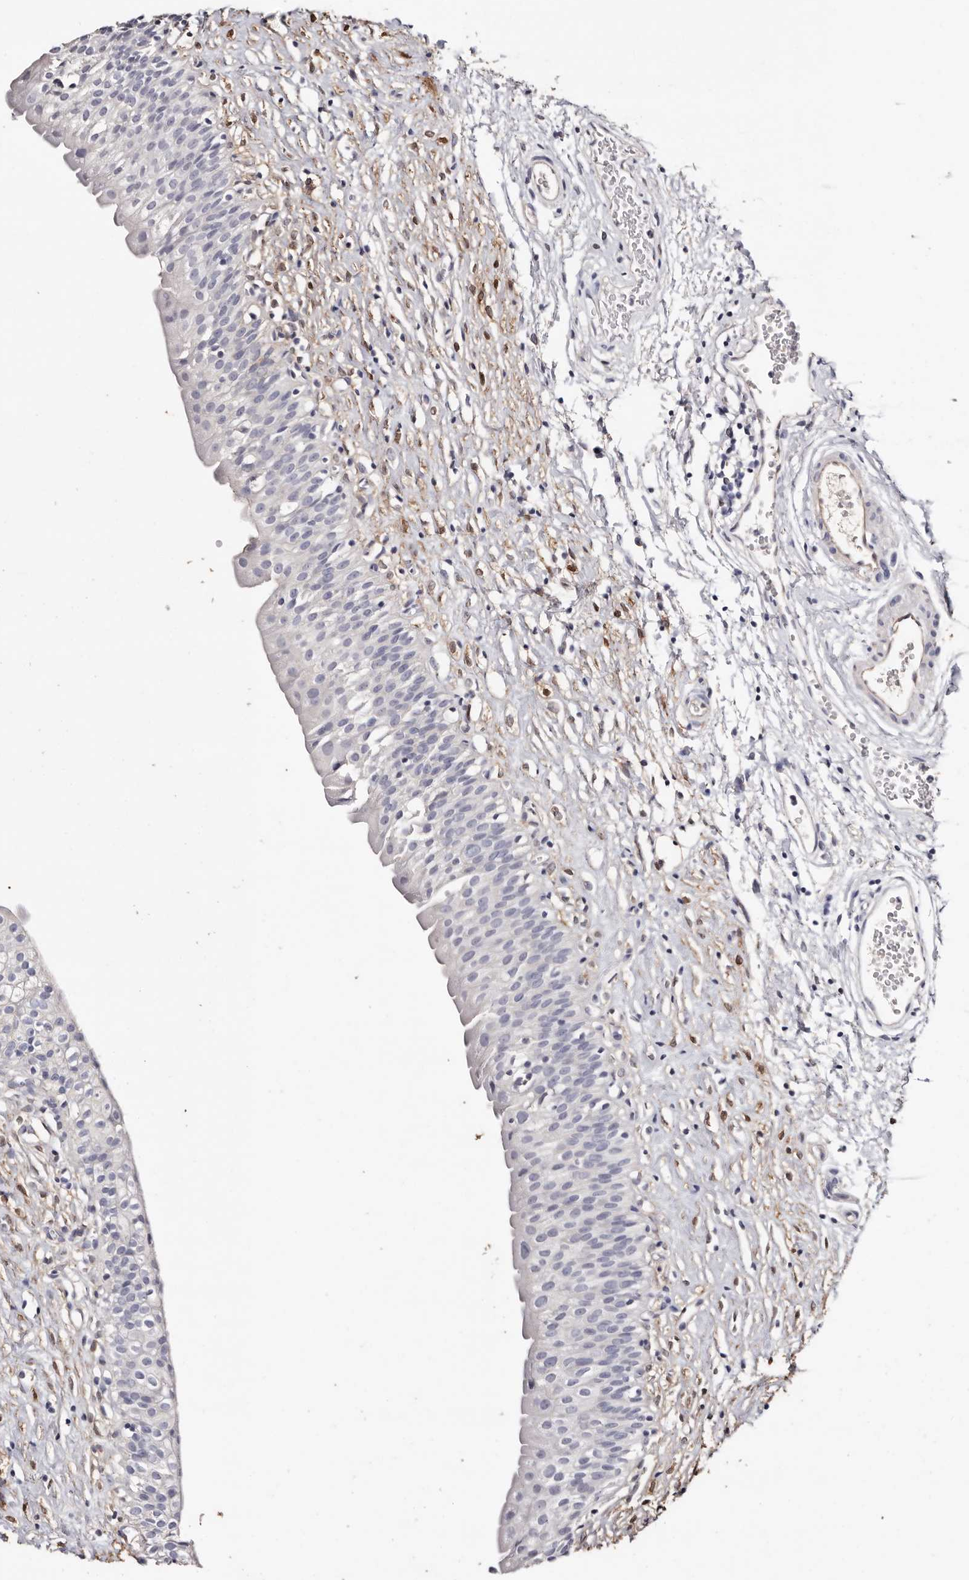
{"staining": {"intensity": "negative", "quantity": "none", "location": "none"}, "tissue": "urinary bladder", "cell_type": "Urothelial cells", "image_type": "normal", "snomed": [{"axis": "morphology", "description": "Normal tissue, NOS"}, {"axis": "topography", "description": "Urinary bladder"}], "caption": "There is no significant staining in urothelial cells of urinary bladder.", "gene": "TGM2", "patient": {"sex": "male", "age": 51}}